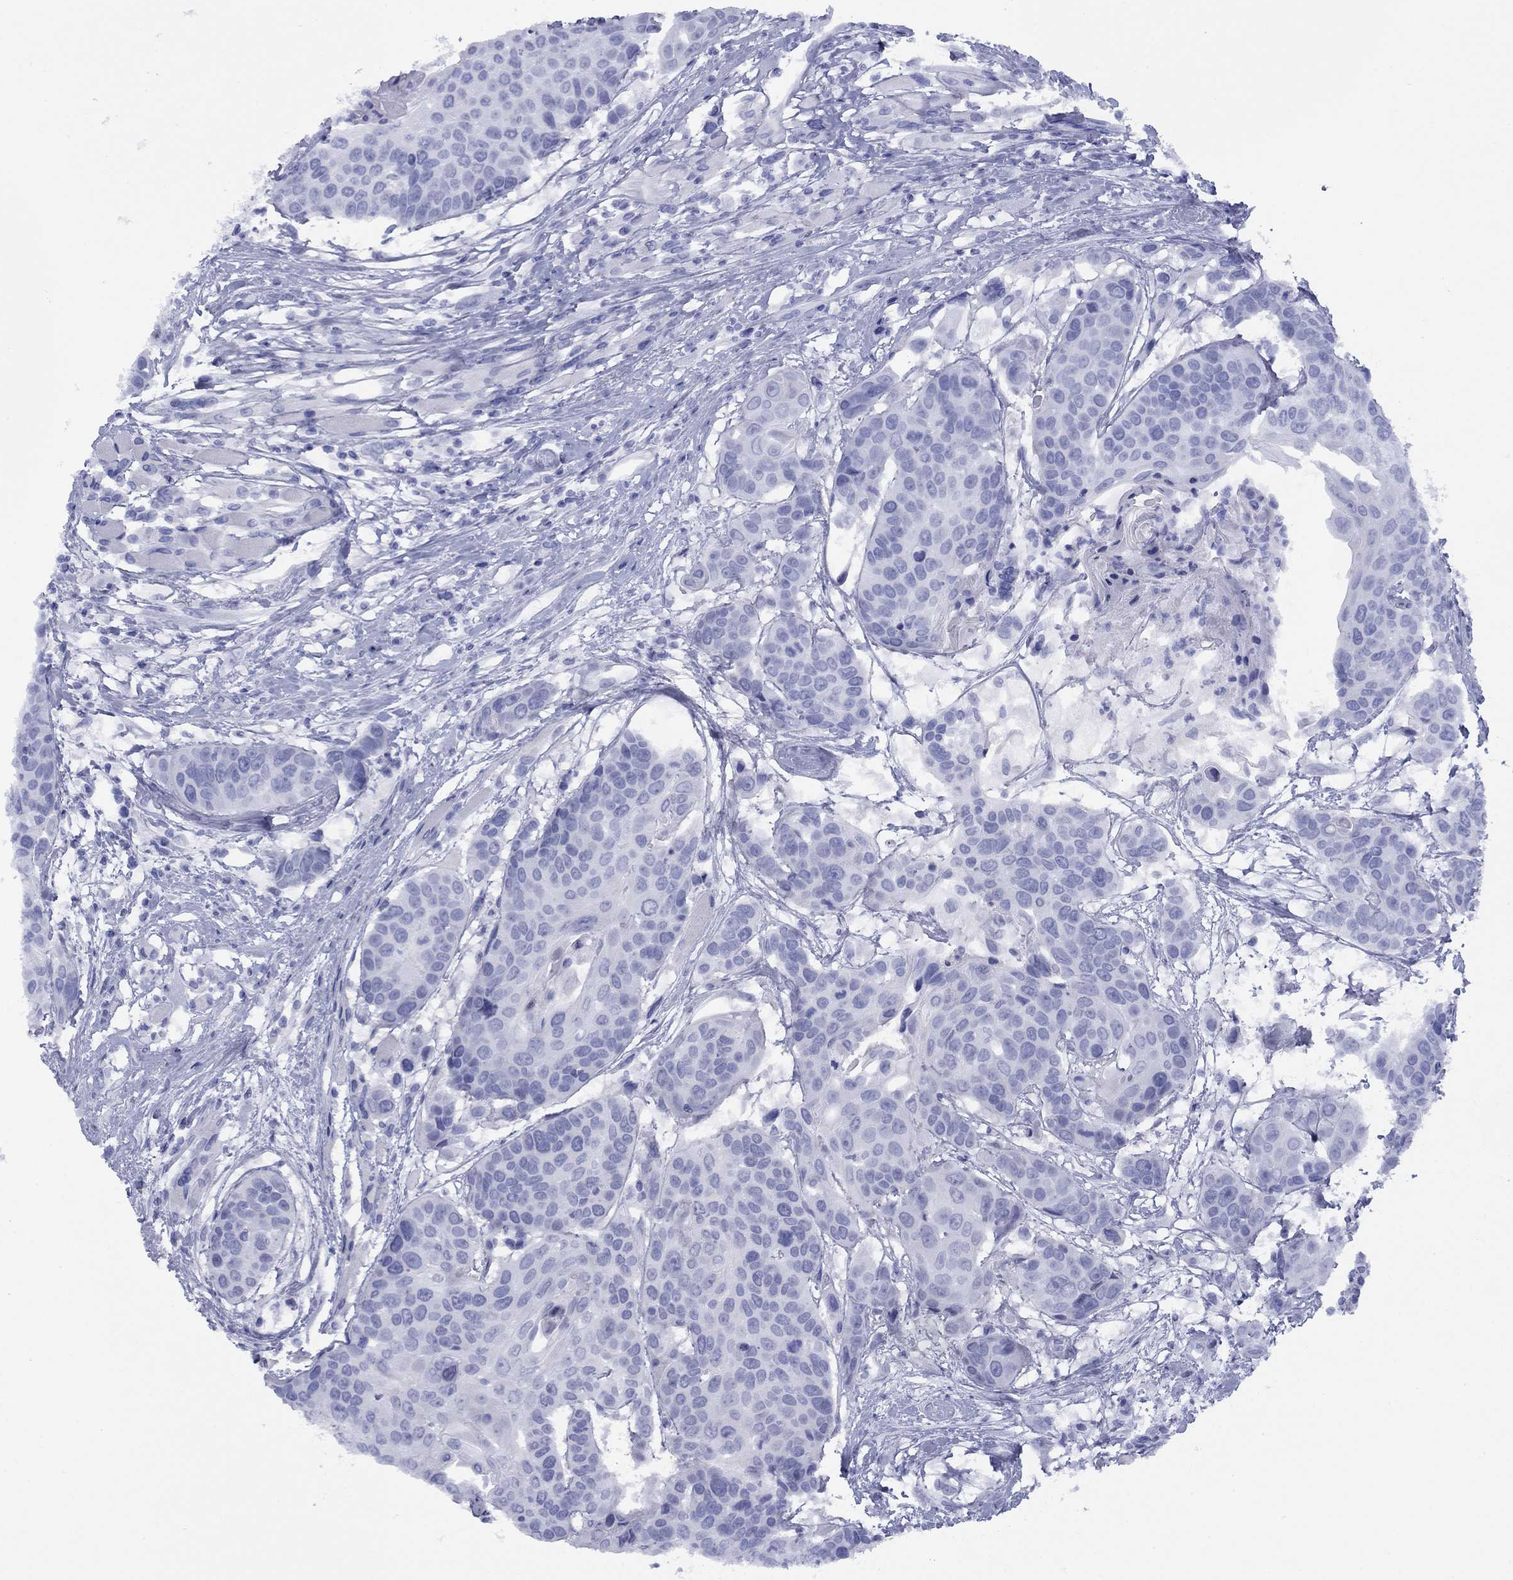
{"staining": {"intensity": "negative", "quantity": "none", "location": "none"}, "tissue": "head and neck cancer", "cell_type": "Tumor cells", "image_type": "cancer", "snomed": [{"axis": "morphology", "description": "Squamous cell carcinoma, NOS"}, {"axis": "topography", "description": "Oral tissue"}, {"axis": "topography", "description": "Head-Neck"}], "caption": "IHC of head and neck cancer shows no positivity in tumor cells.", "gene": "TIGD4", "patient": {"sex": "male", "age": 56}}